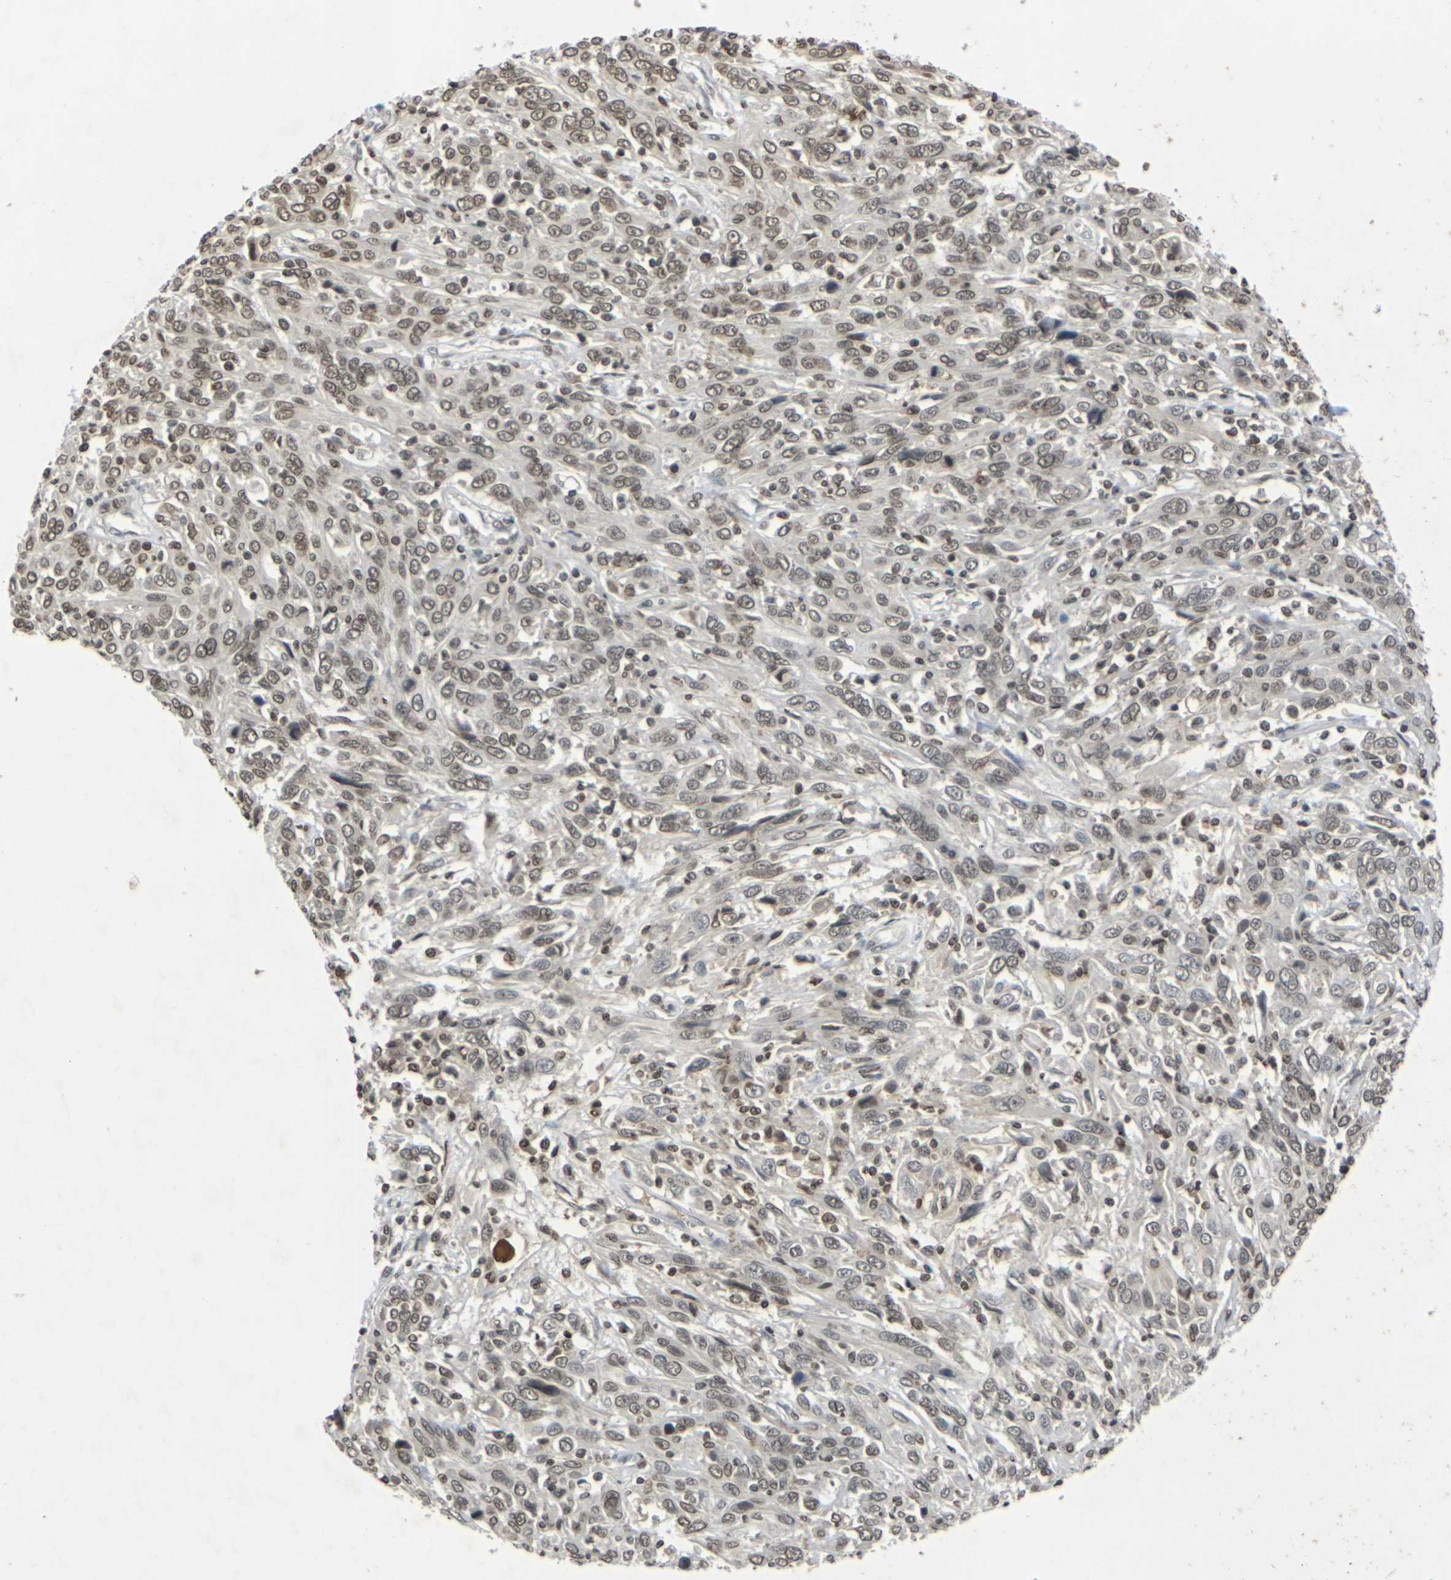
{"staining": {"intensity": "moderate", "quantity": "25%-75%", "location": "nuclear"}, "tissue": "cervical cancer", "cell_type": "Tumor cells", "image_type": "cancer", "snomed": [{"axis": "morphology", "description": "Squamous cell carcinoma, NOS"}, {"axis": "topography", "description": "Cervix"}], "caption": "High-power microscopy captured an immunohistochemistry (IHC) histopathology image of cervical cancer, revealing moderate nuclear staining in about 25%-75% of tumor cells. The protein of interest is stained brown, and the nuclei are stained in blue (DAB (3,3'-diaminobenzidine) IHC with brightfield microscopy, high magnification).", "gene": "NELFA", "patient": {"sex": "female", "age": 46}}